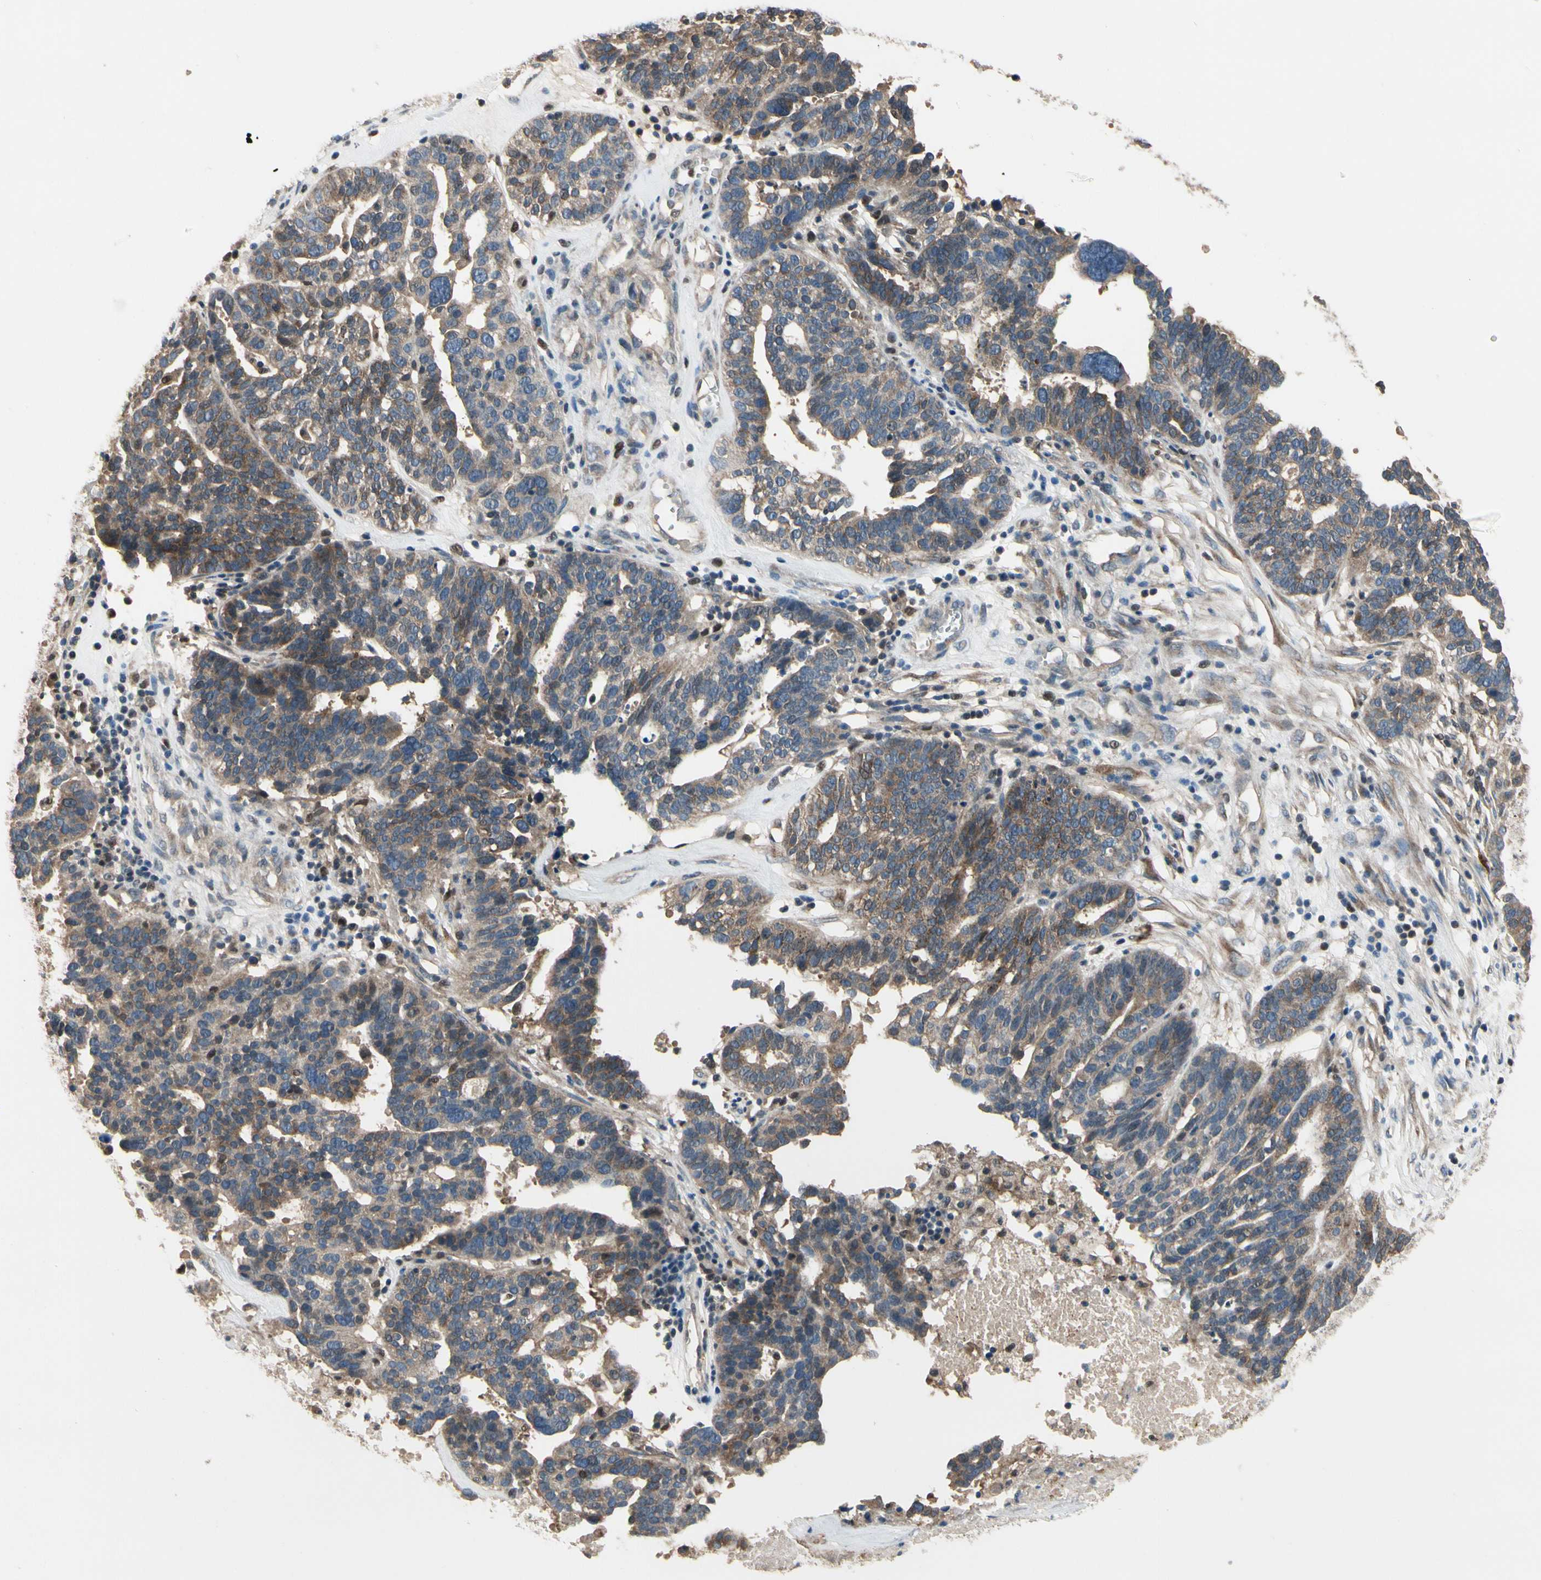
{"staining": {"intensity": "moderate", "quantity": "<25%", "location": "cytoplasmic/membranous"}, "tissue": "ovarian cancer", "cell_type": "Tumor cells", "image_type": "cancer", "snomed": [{"axis": "morphology", "description": "Cystadenocarcinoma, serous, NOS"}, {"axis": "topography", "description": "Ovary"}], "caption": "Immunohistochemical staining of human ovarian cancer demonstrates low levels of moderate cytoplasmic/membranous protein positivity in approximately <25% of tumor cells.", "gene": "CGREF1", "patient": {"sex": "female", "age": 59}}